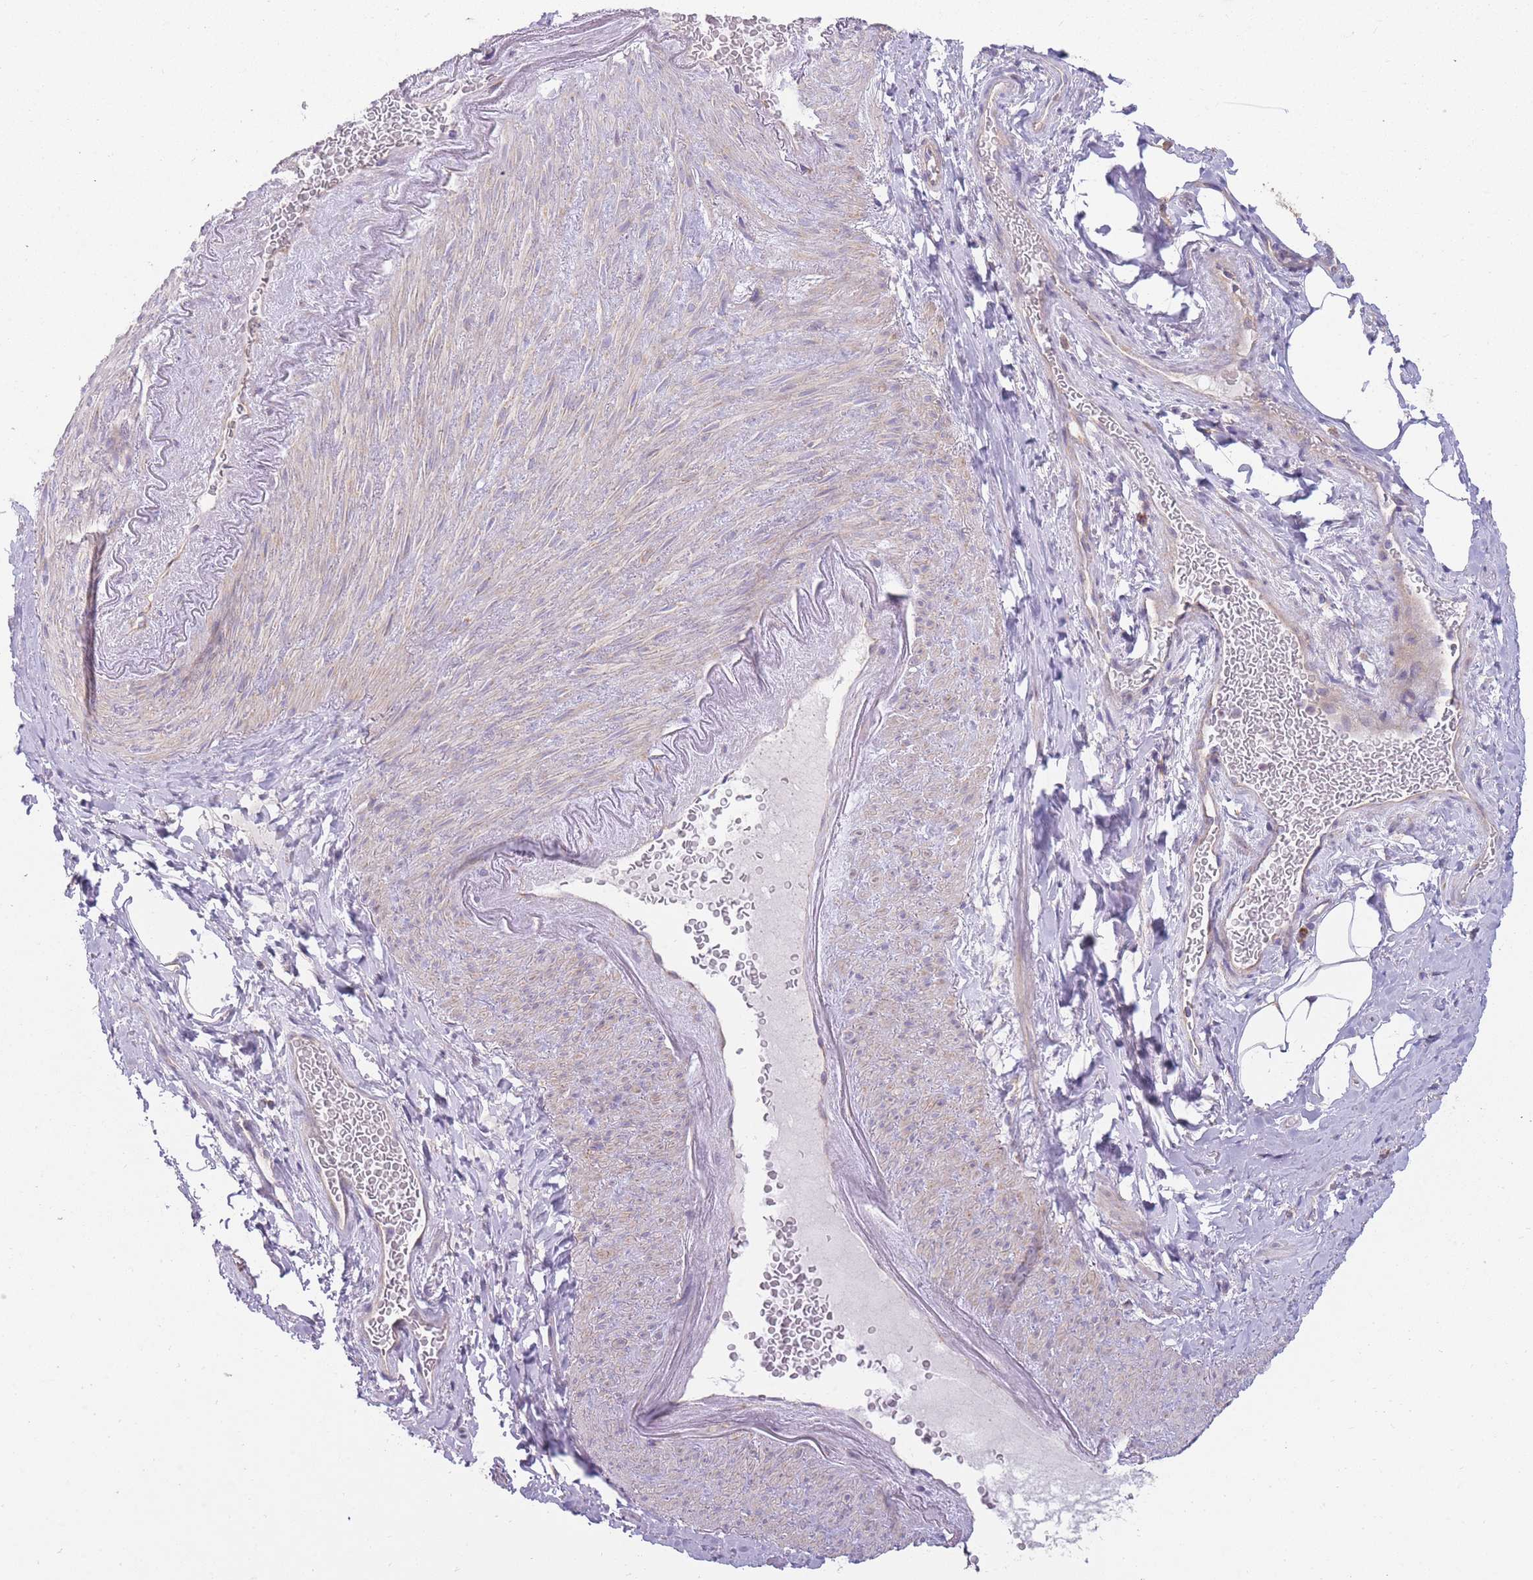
{"staining": {"intensity": "weak", "quantity": "<25%", "location": "cytoplasmic/membranous"}, "tissue": "smooth muscle", "cell_type": "Smooth muscle cells", "image_type": "normal", "snomed": [{"axis": "morphology", "description": "Normal tissue, NOS"}, {"axis": "topography", "description": "Smooth muscle"}, {"axis": "topography", "description": "Peripheral nerve tissue"}], "caption": "Smooth muscle cells are negative for protein expression in benign human smooth muscle. (DAB (3,3'-diaminobenzidine) immunohistochemistry, high magnification).", "gene": "ENSG00000255639", "patient": {"sex": "male", "age": 69}}